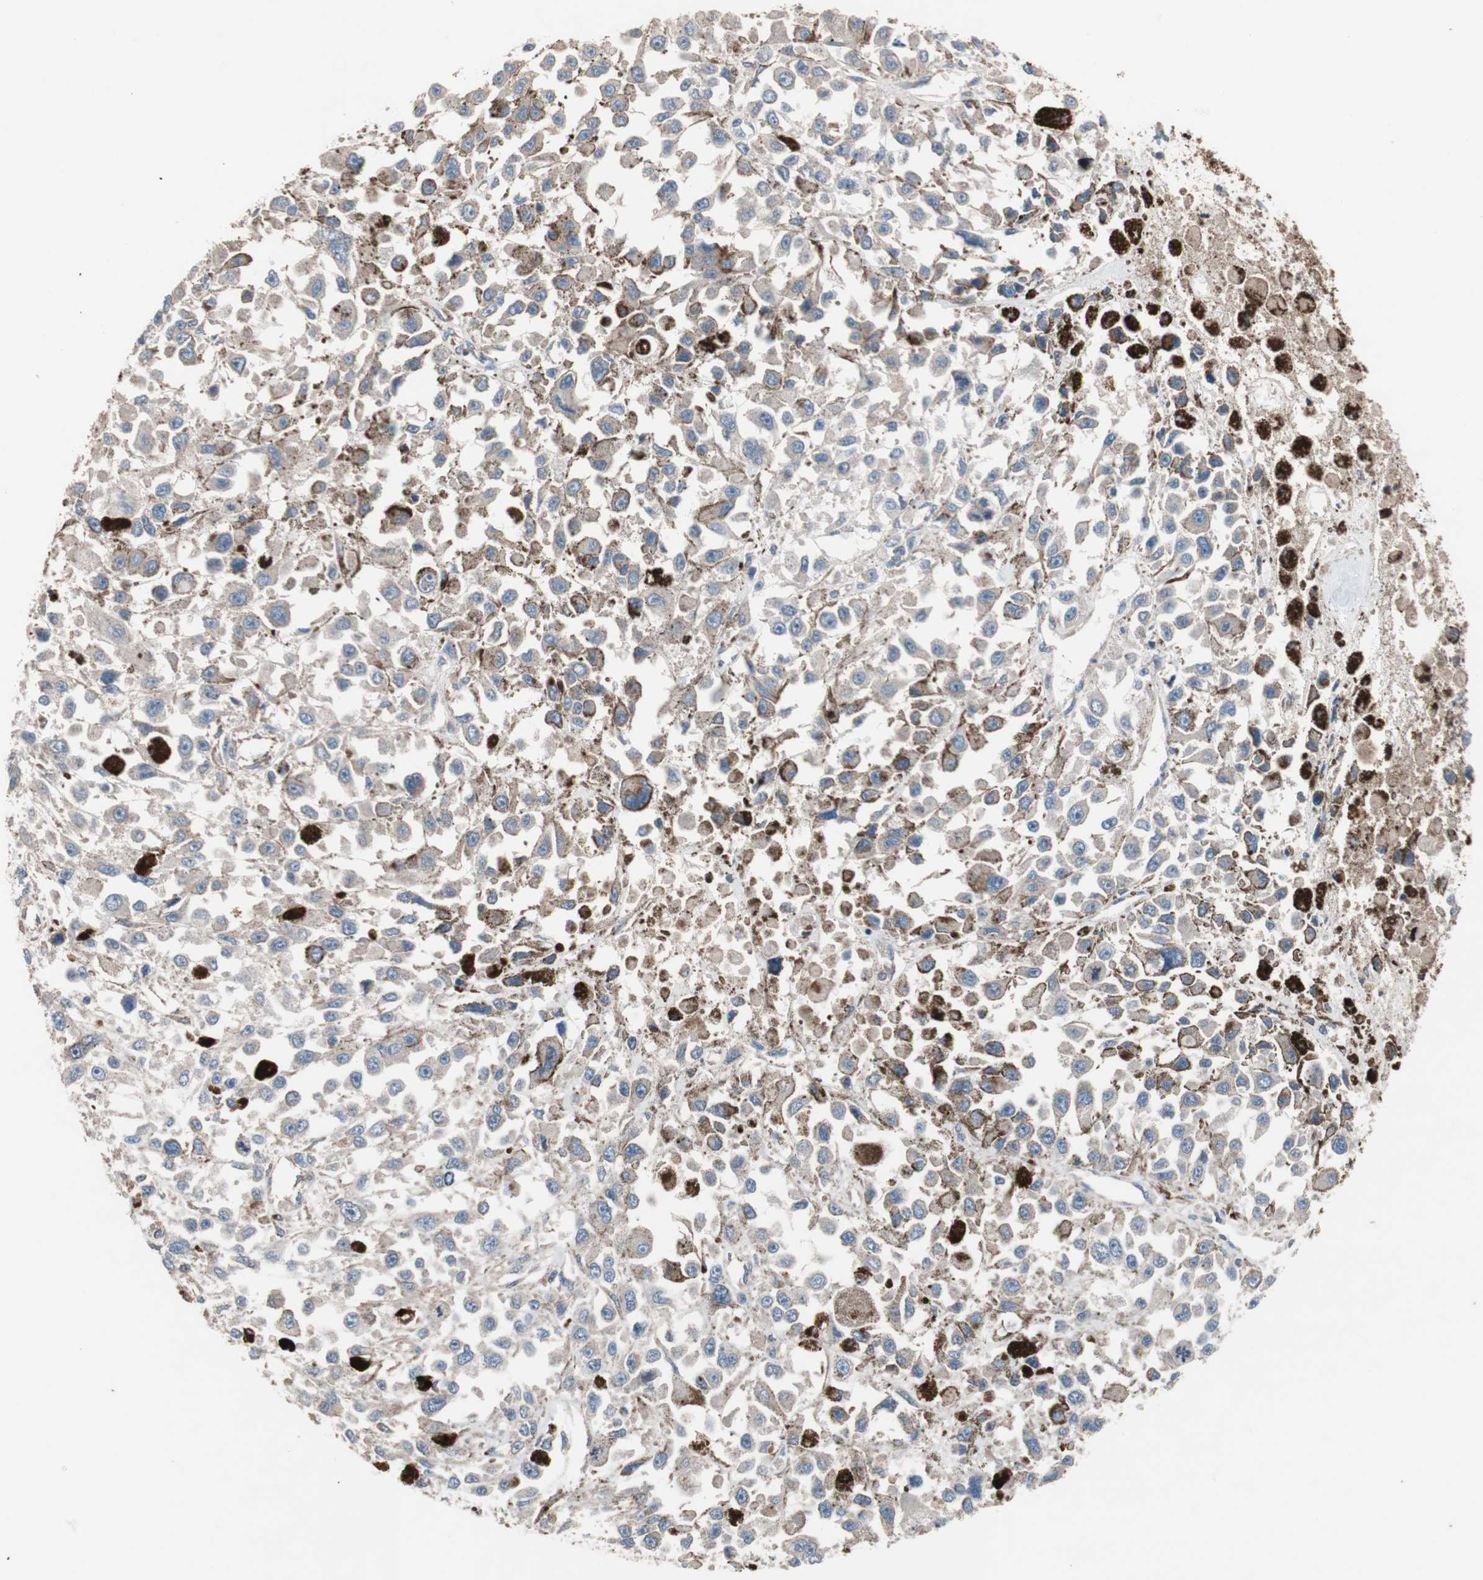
{"staining": {"intensity": "weak", "quantity": "<25%", "location": "cytoplasmic/membranous"}, "tissue": "melanoma", "cell_type": "Tumor cells", "image_type": "cancer", "snomed": [{"axis": "morphology", "description": "Malignant melanoma, Metastatic site"}, {"axis": "topography", "description": "Lymph node"}], "caption": "Human malignant melanoma (metastatic site) stained for a protein using immunohistochemistry shows no staining in tumor cells.", "gene": "ATG7", "patient": {"sex": "male", "age": 59}}